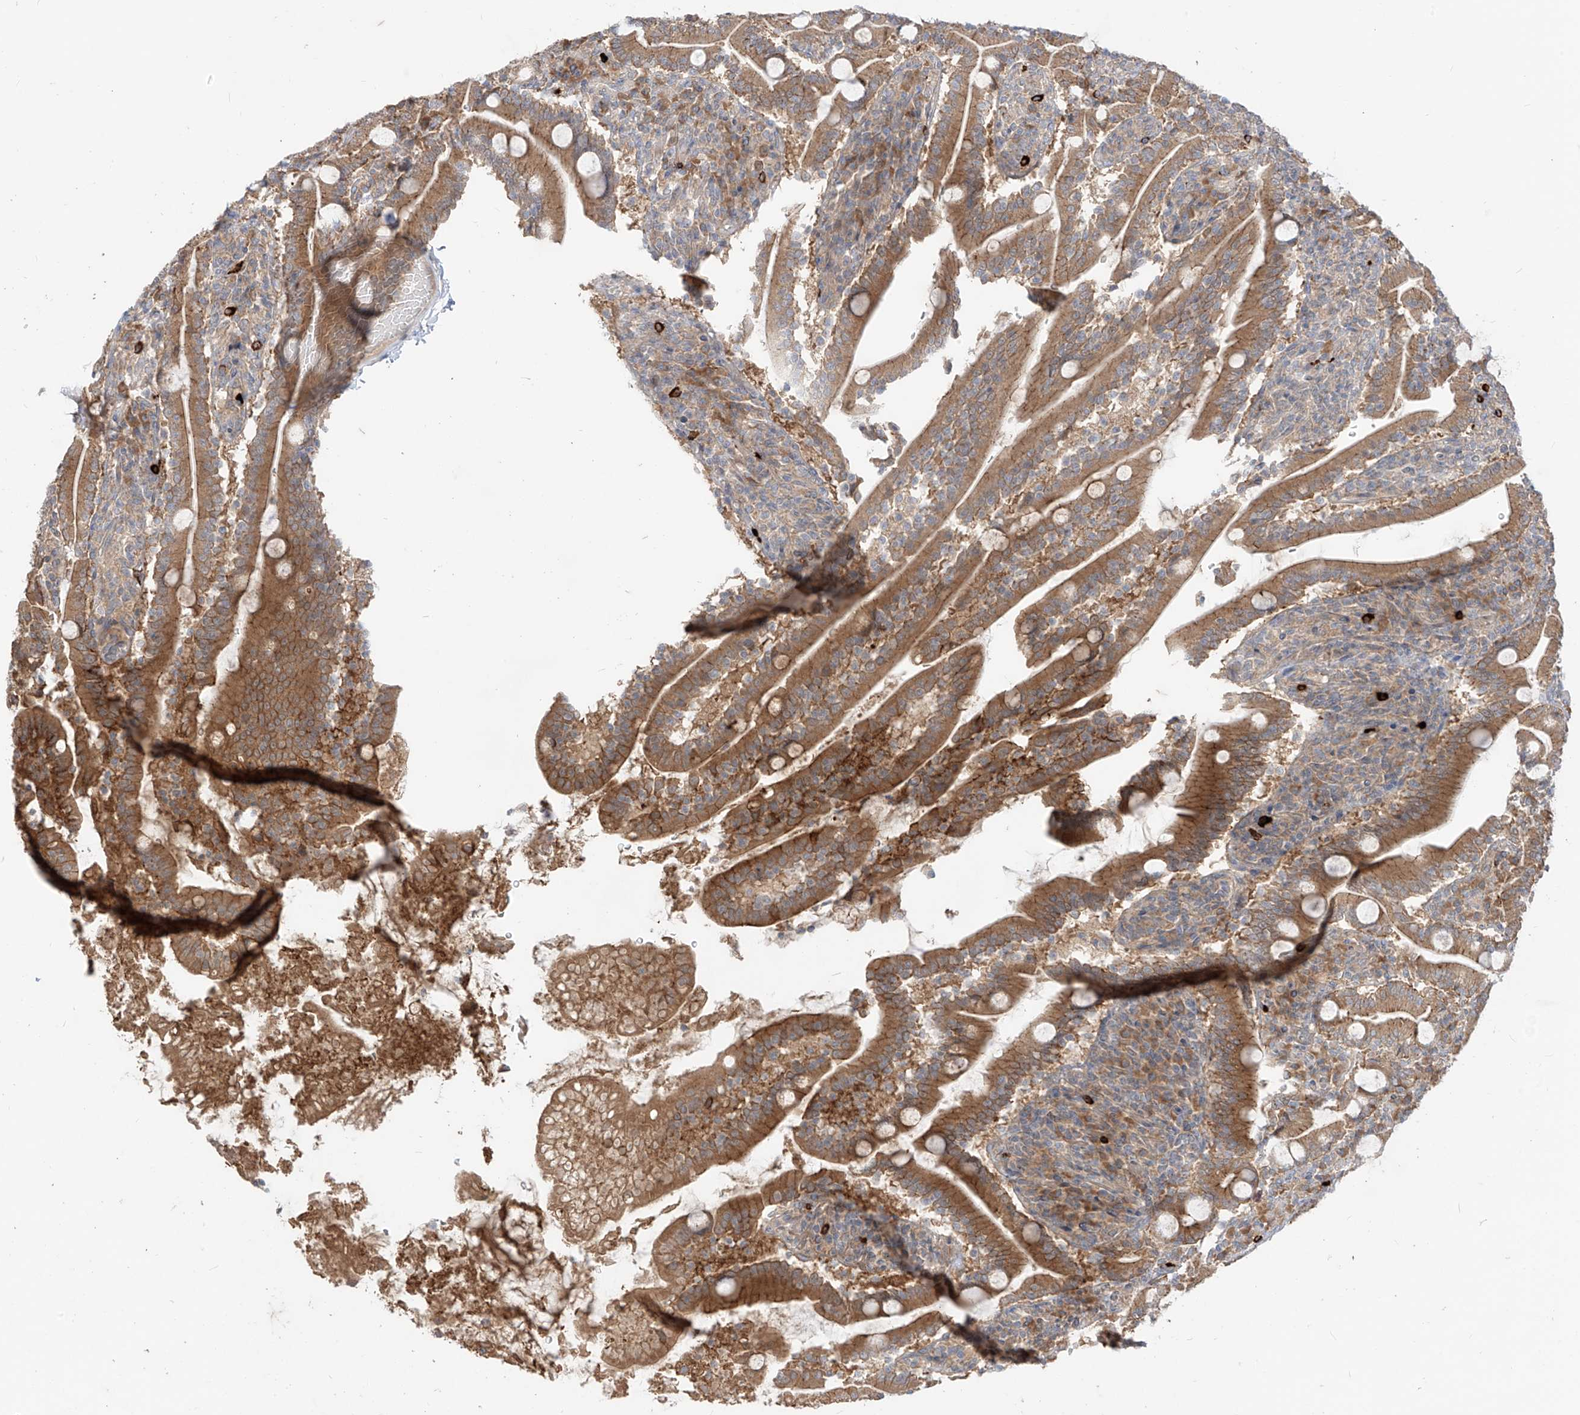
{"staining": {"intensity": "moderate", "quantity": ">75%", "location": "cytoplasmic/membranous"}, "tissue": "duodenum", "cell_type": "Glandular cells", "image_type": "normal", "snomed": [{"axis": "morphology", "description": "Normal tissue, NOS"}, {"axis": "topography", "description": "Duodenum"}], "caption": "Immunohistochemistry histopathology image of unremarkable human duodenum stained for a protein (brown), which reveals medium levels of moderate cytoplasmic/membranous positivity in about >75% of glandular cells.", "gene": "MTUS2", "patient": {"sex": "male", "age": 35}}